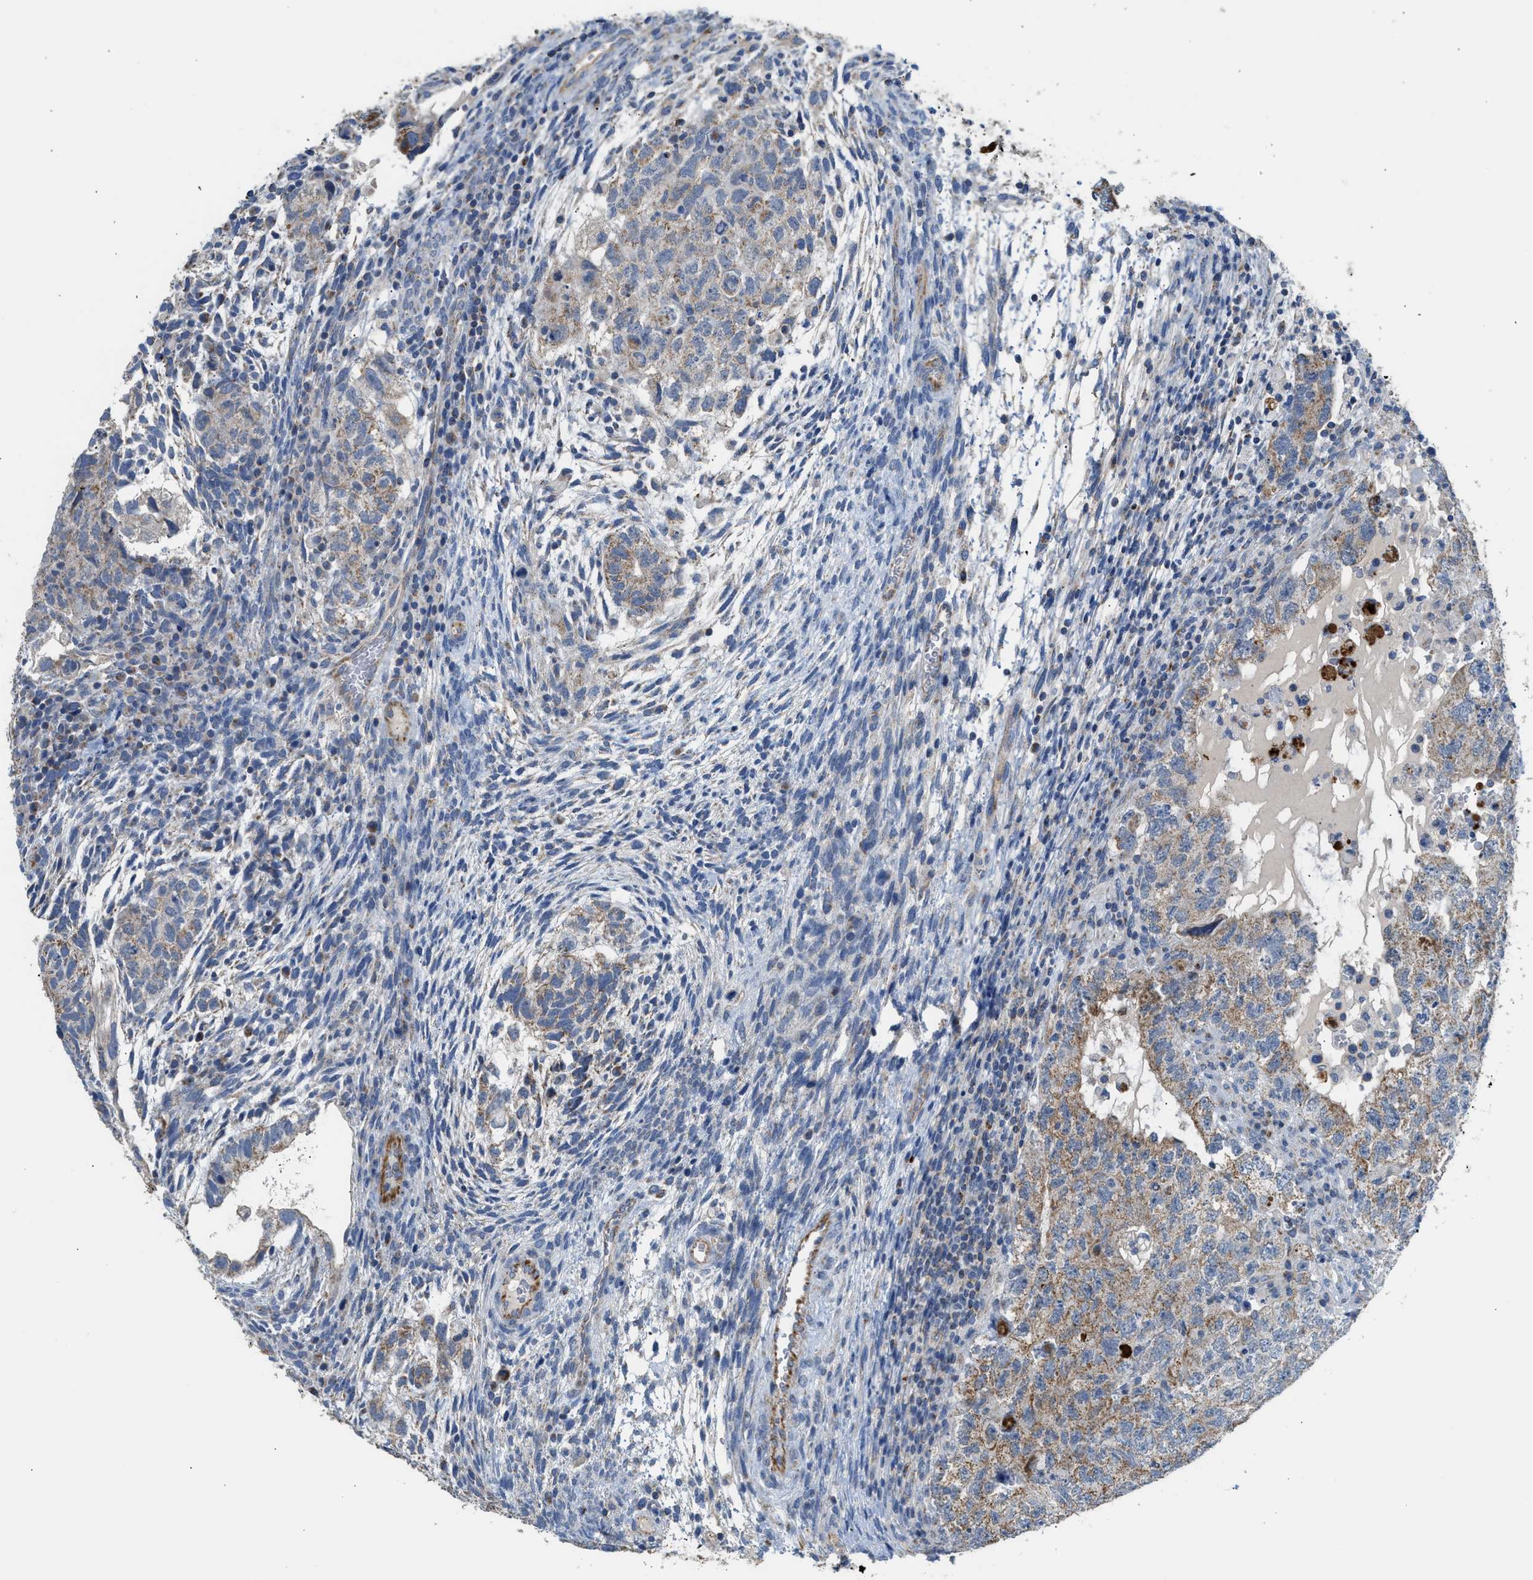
{"staining": {"intensity": "moderate", "quantity": "25%-75%", "location": "cytoplasmic/membranous"}, "tissue": "testis cancer", "cell_type": "Tumor cells", "image_type": "cancer", "snomed": [{"axis": "morphology", "description": "Carcinoma, Embryonal, NOS"}, {"axis": "topography", "description": "Testis"}], "caption": "A micrograph showing moderate cytoplasmic/membranous positivity in about 25%-75% of tumor cells in embryonal carcinoma (testis), as visualized by brown immunohistochemical staining.", "gene": "GOT2", "patient": {"sex": "male", "age": 36}}